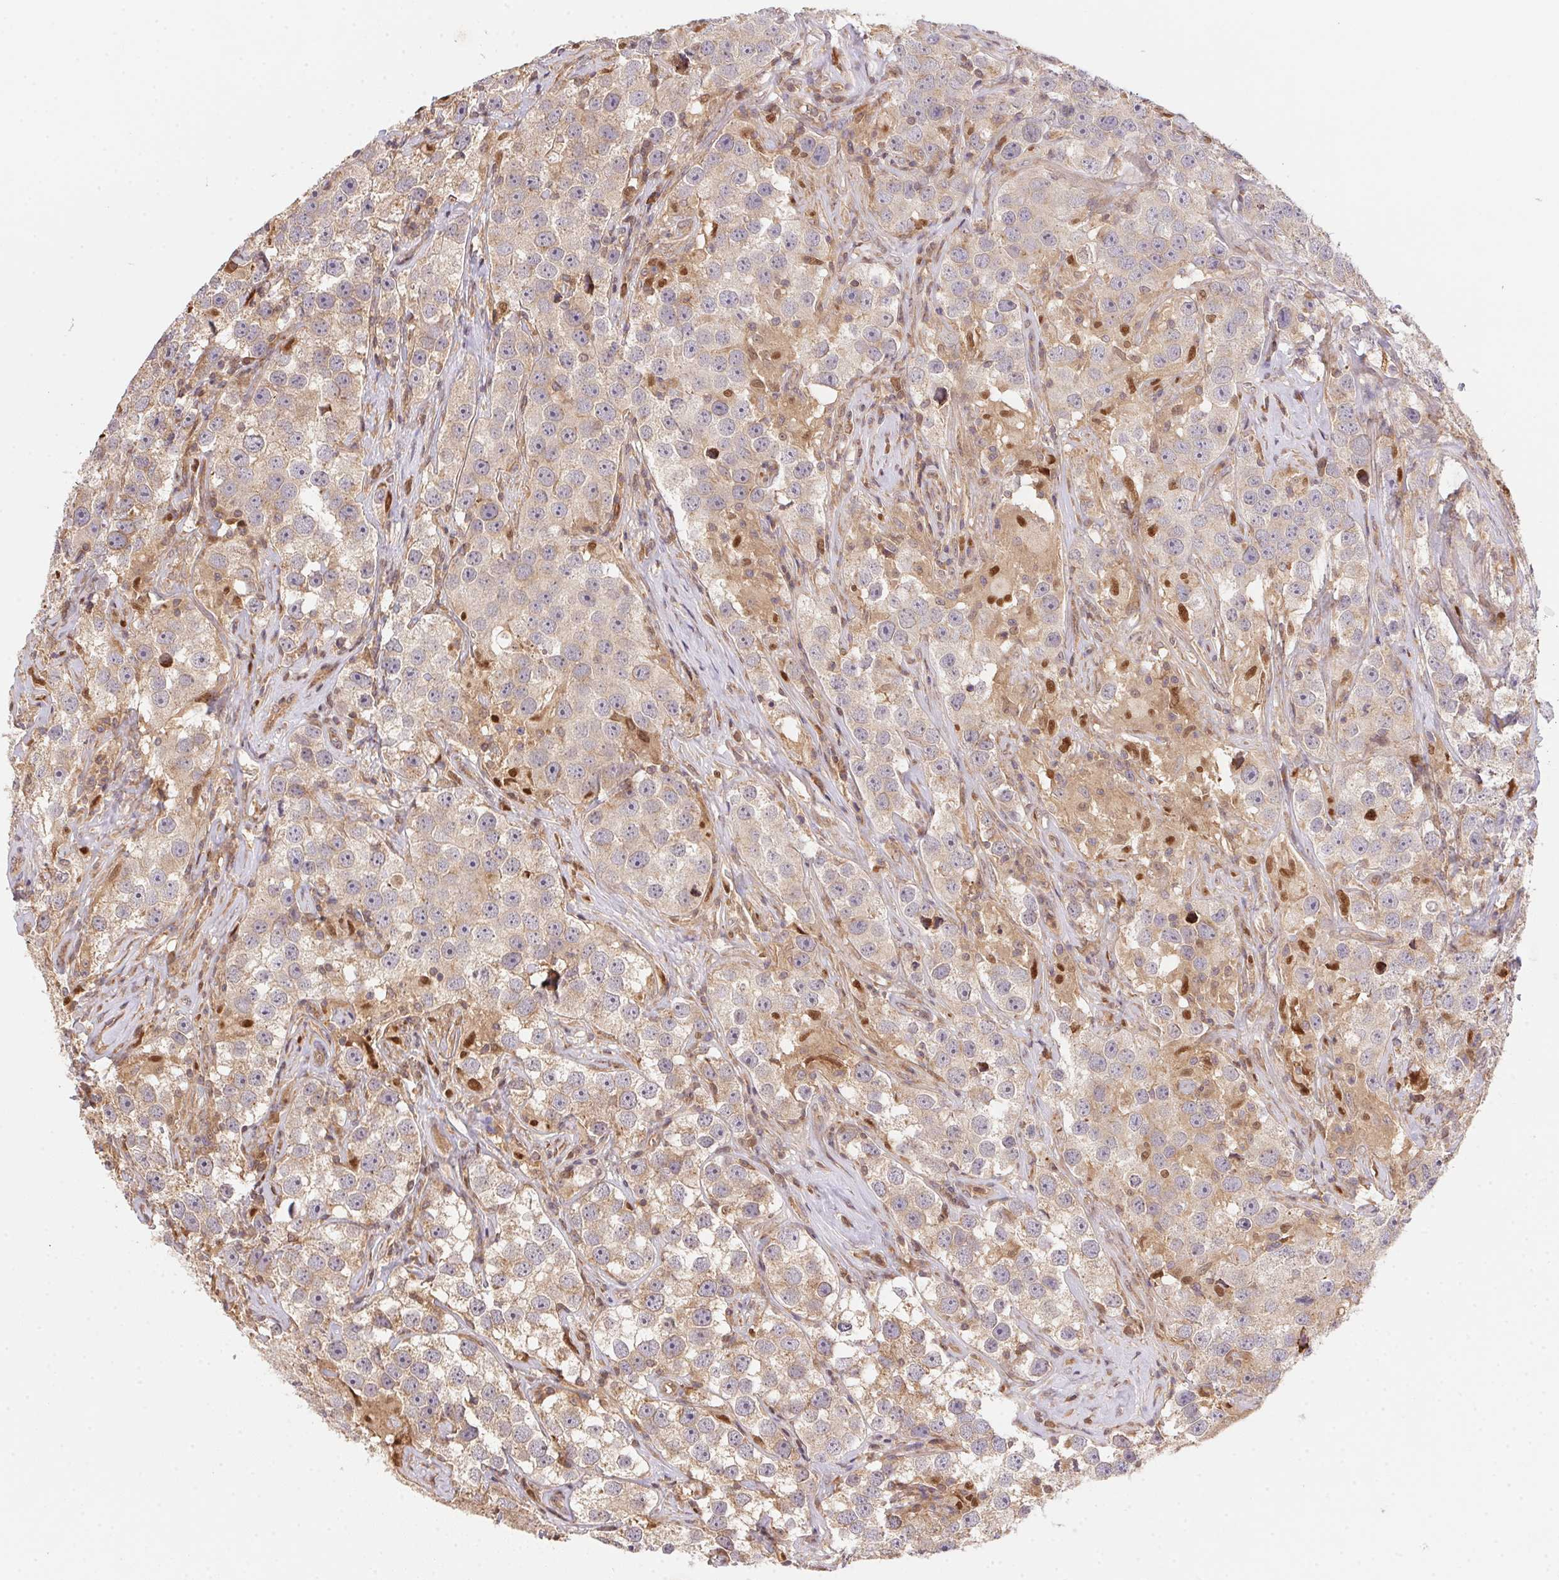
{"staining": {"intensity": "weak", "quantity": ">75%", "location": "cytoplasmic/membranous"}, "tissue": "testis cancer", "cell_type": "Tumor cells", "image_type": "cancer", "snomed": [{"axis": "morphology", "description": "Seminoma, NOS"}, {"axis": "topography", "description": "Testis"}], "caption": "This is an image of IHC staining of seminoma (testis), which shows weak staining in the cytoplasmic/membranous of tumor cells.", "gene": "MEX3D", "patient": {"sex": "male", "age": 49}}